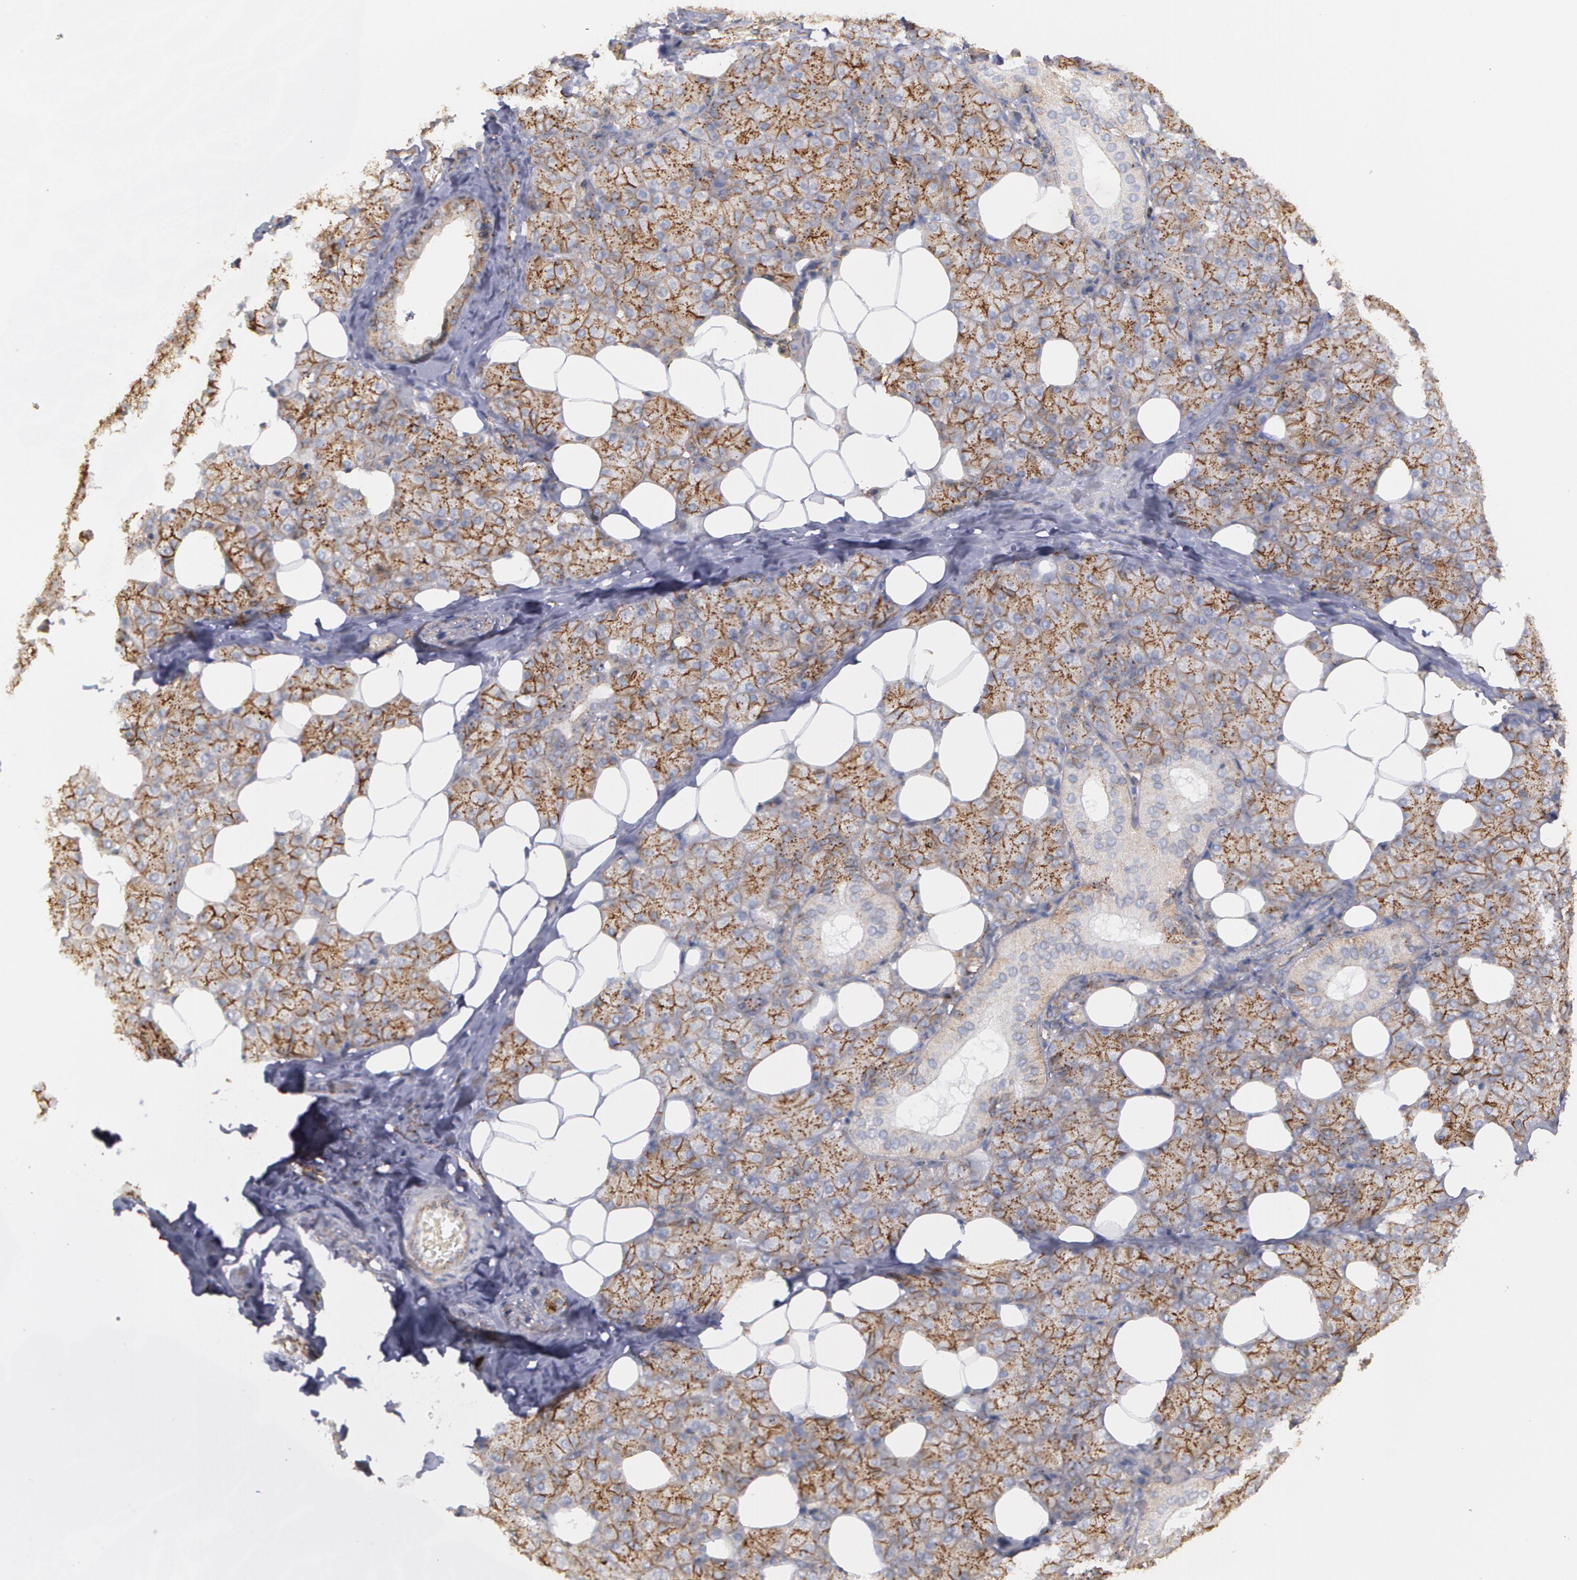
{"staining": {"intensity": "moderate", "quantity": ">75%", "location": "cytoplasmic/membranous"}, "tissue": "salivary gland", "cell_type": "Glandular cells", "image_type": "normal", "snomed": [{"axis": "morphology", "description": "Normal tissue, NOS"}, {"axis": "topography", "description": "Lymph node"}, {"axis": "topography", "description": "Salivary gland"}], "caption": "Salivary gland stained for a protein displays moderate cytoplasmic/membranous positivity in glandular cells. (Stains: DAB in brown, nuclei in blue, Microscopy: brightfield microscopy at high magnification).", "gene": "FLOT2", "patient": {"sex": "male", "age": 8}}